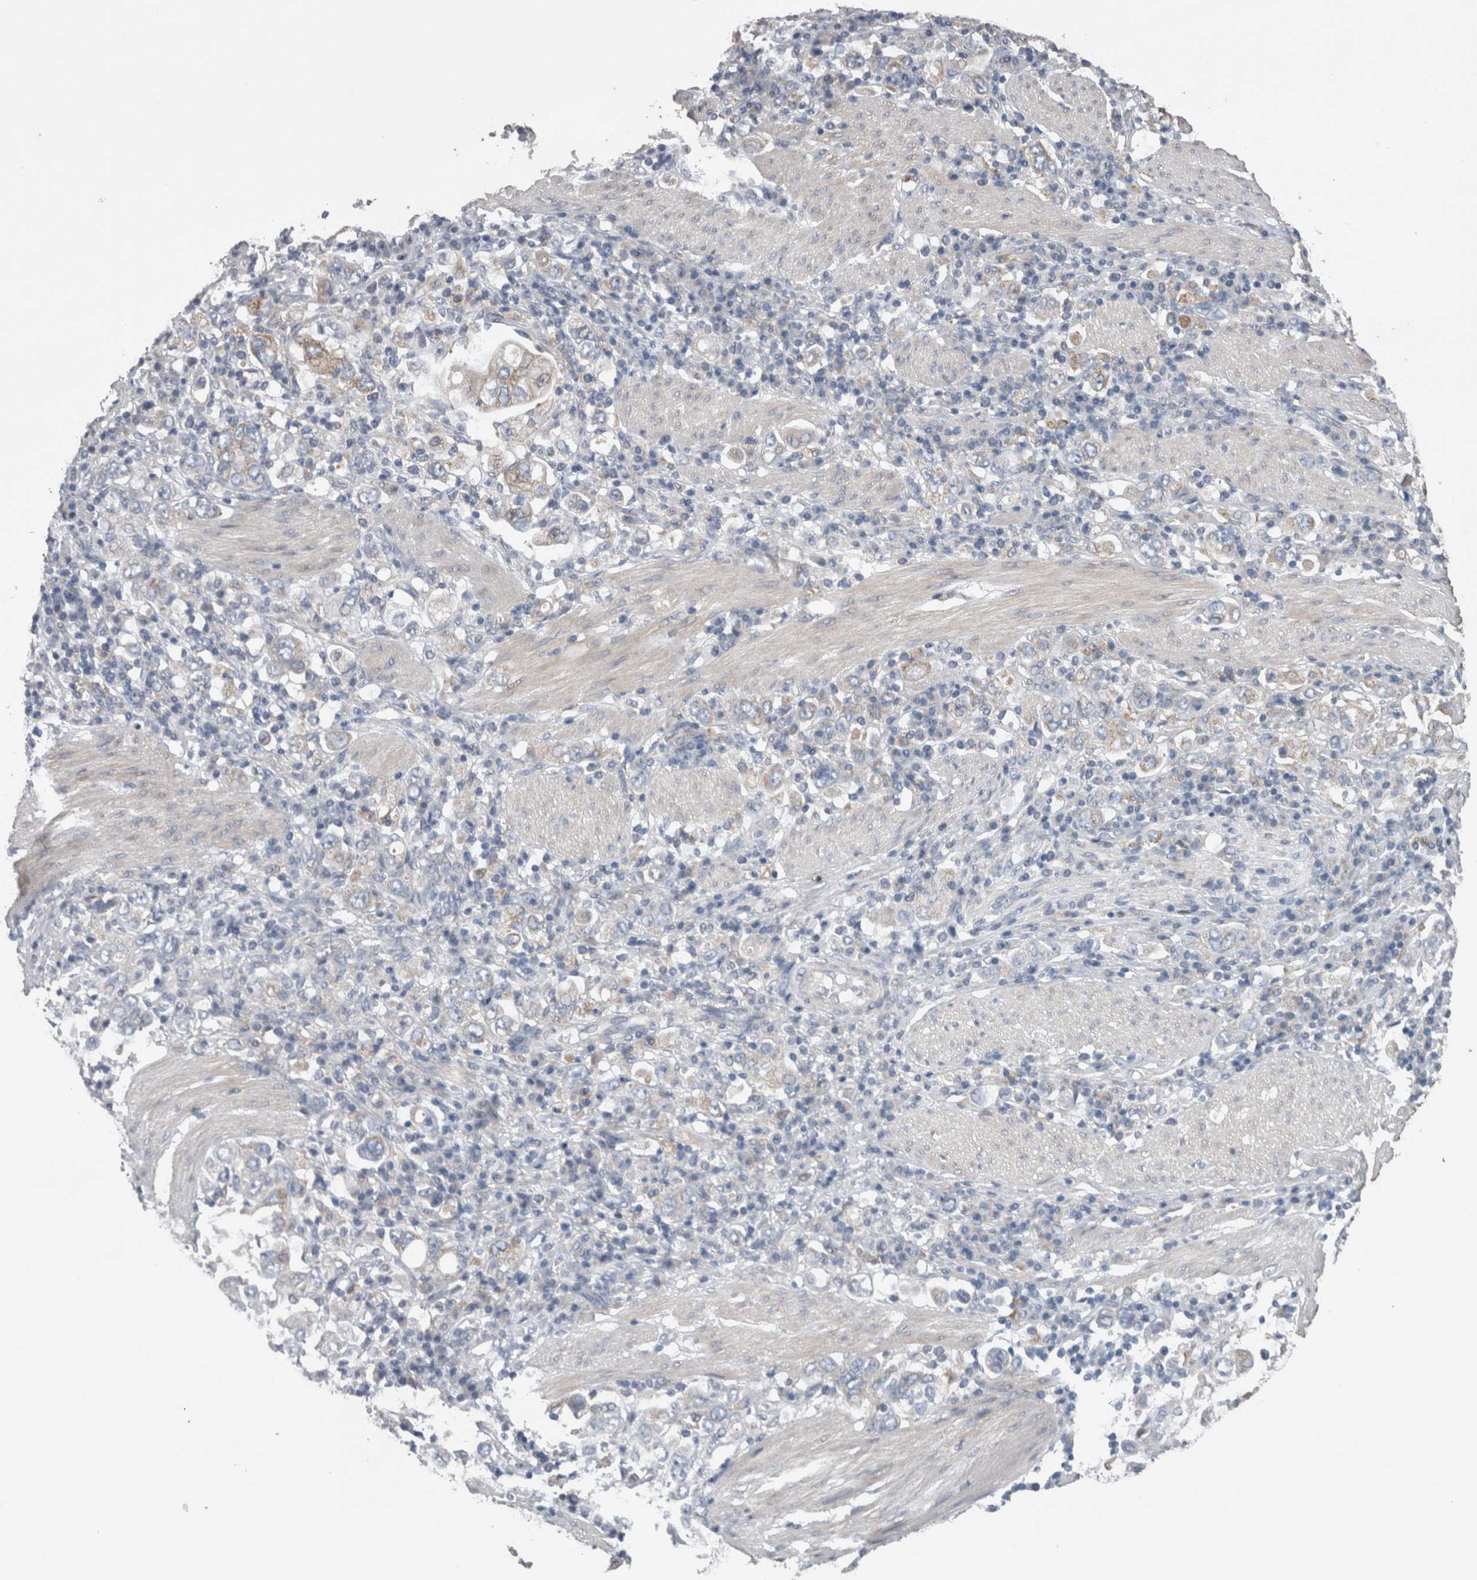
{"staining": {"intensity": "weak", "quantity": "<25%", "location": "cytoplasmic/membranous"}, "tissue": "stomach cancer", "cell_type": "Tumor cells", "image_type": "cancer", "snomed": [{"axis": "morphology", "description": "Adenocarcinoma, NOS"}, {"axis": "topography", "description": "Stomach, upper"}], "caption": "An immunohistochemistry histopathology image of stomach adenocarcinoma is shown. There is no staining in tumor cells of stomach adenocarcinoma. (Brightfield microscopy of DAB (3,3'-diaminobenzidine) immunohistochemistry at high magnification).", "gene": "GDAP1", "patient": {"sex": "male", "age": 62}}